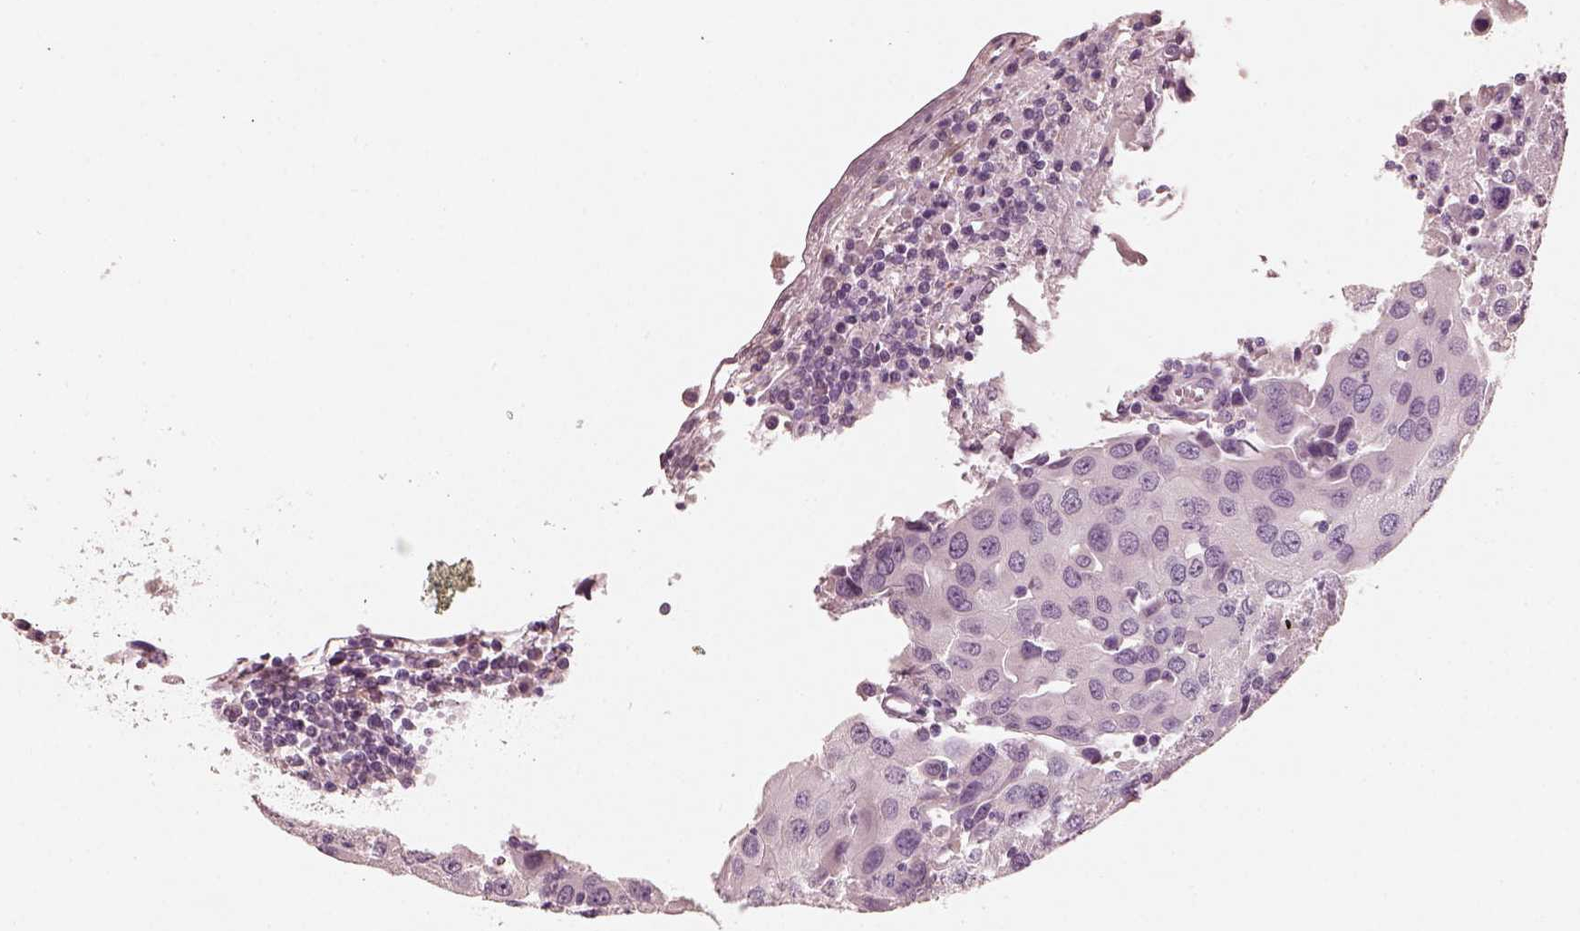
{"staining": {"intensity": "negative", "quantity": "none", "location": "none"}, "tissue": "urothelial cancer", "cell_type": "Tumor cells", "image_type": "cancer", "snomed": [{"axis": "morphology", "description": "Urothelial carcinoma, High grade"}, {"axis": "topography", "description": "Urinary bladder"}], "caption": "There is no significant expression in tumor cells of urothelial carcinoma (high-grade).", "gene": "RS1", "patient": {"sex": "female", "age": 85}}